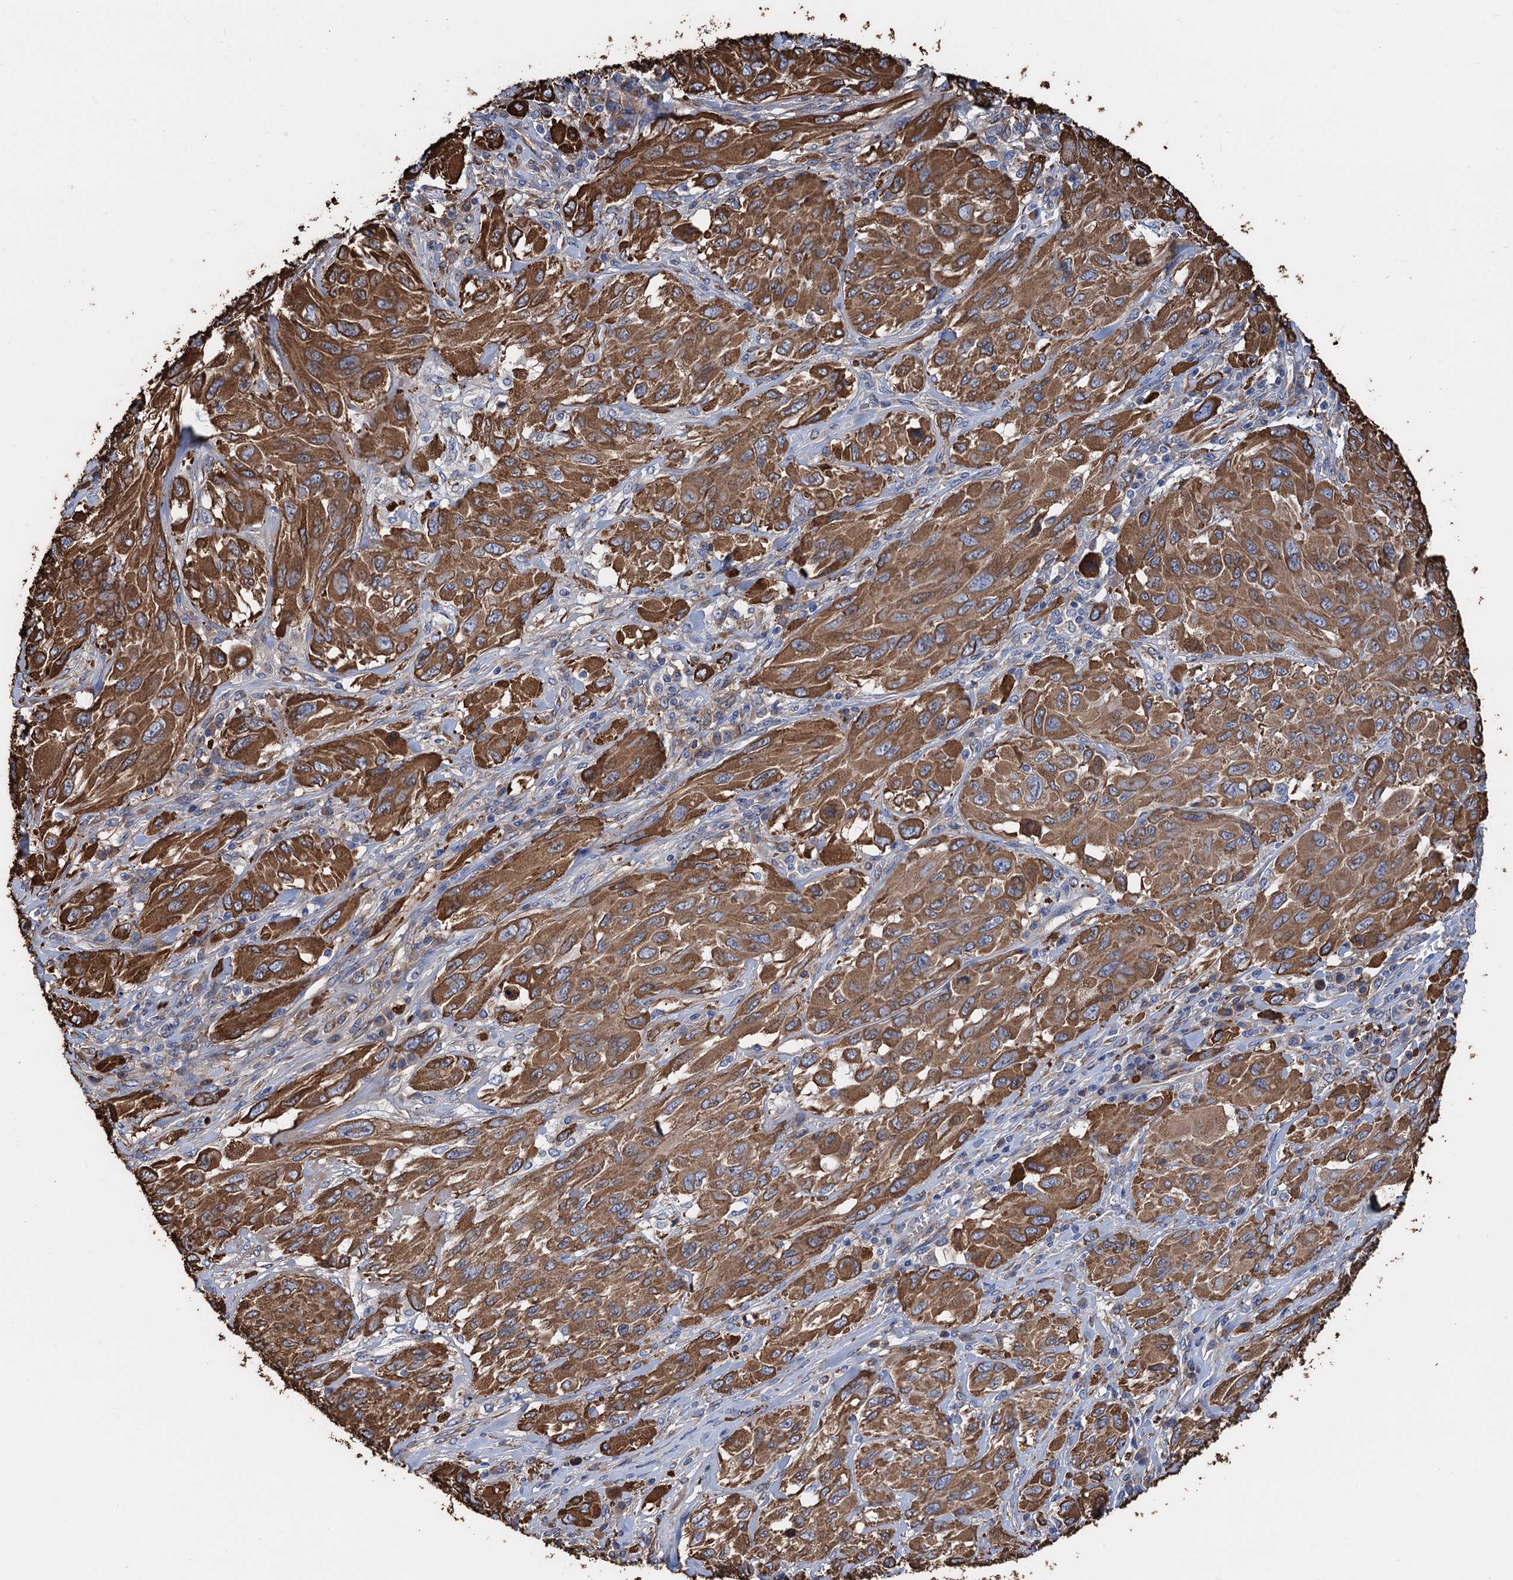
{"staining": {"intensity": "moderate", "quantity": ">75%", "location": "cytoplasmic/membranous"}, "tissue": "melanoma", "cell_type": "Tumor cells", "image_type": "cancer", "snomed": [{"axis": "morphology", "description": "Malignant melanoma, NOS"}, {"axis": "topography", "description": "Skin"}], "caption": "This photomicrograph reveals IHC staining of melanoma, with medium moderate cytoplasmic/membranous staining in about >75% of tumor cells.", "gene": "CNNM1", "patient": {"sex": "female", "age": 91}}